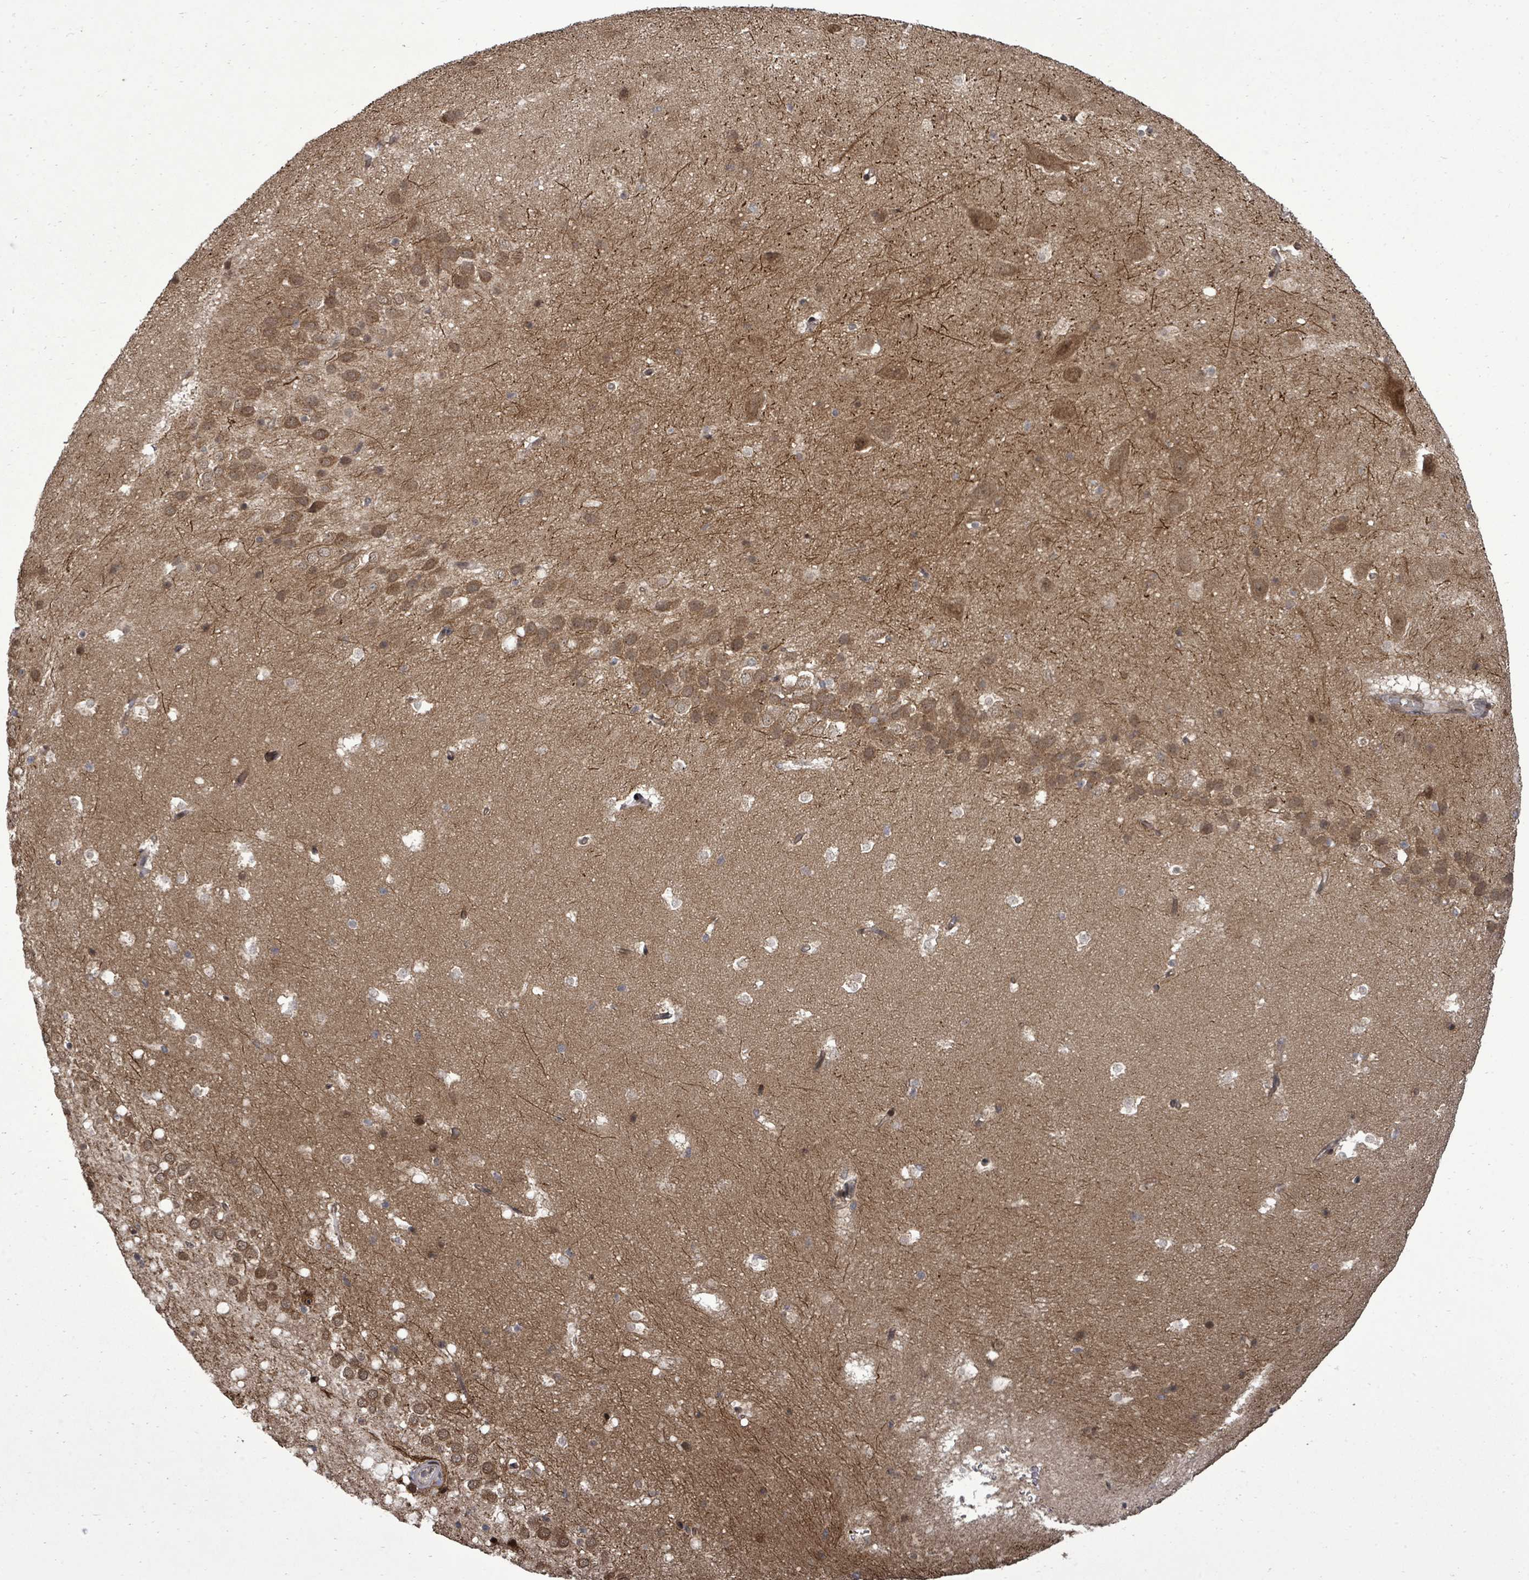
{"staining": {"intensity": "moderate", "quantity": "<25%", "location": "nuclear"}, "tissue": "hippocampus", "cell_type": "Glial cells", "image_type": "normal", "snomed": [{"axis": "morphology", "description": "Normal tissue, NOS"}, {"axis": "topography", "description": "Hippocampus"}], "caption": "Immunohistochemical staining of normal human hippocampus shows low levels of moderate nuclear staining in about <25% of glial cells. Ihc stains the protein in brown and the nuclei are stained blue.", "gene": "KRTAP27", "patient": {"sex": "male", "age": 37}}